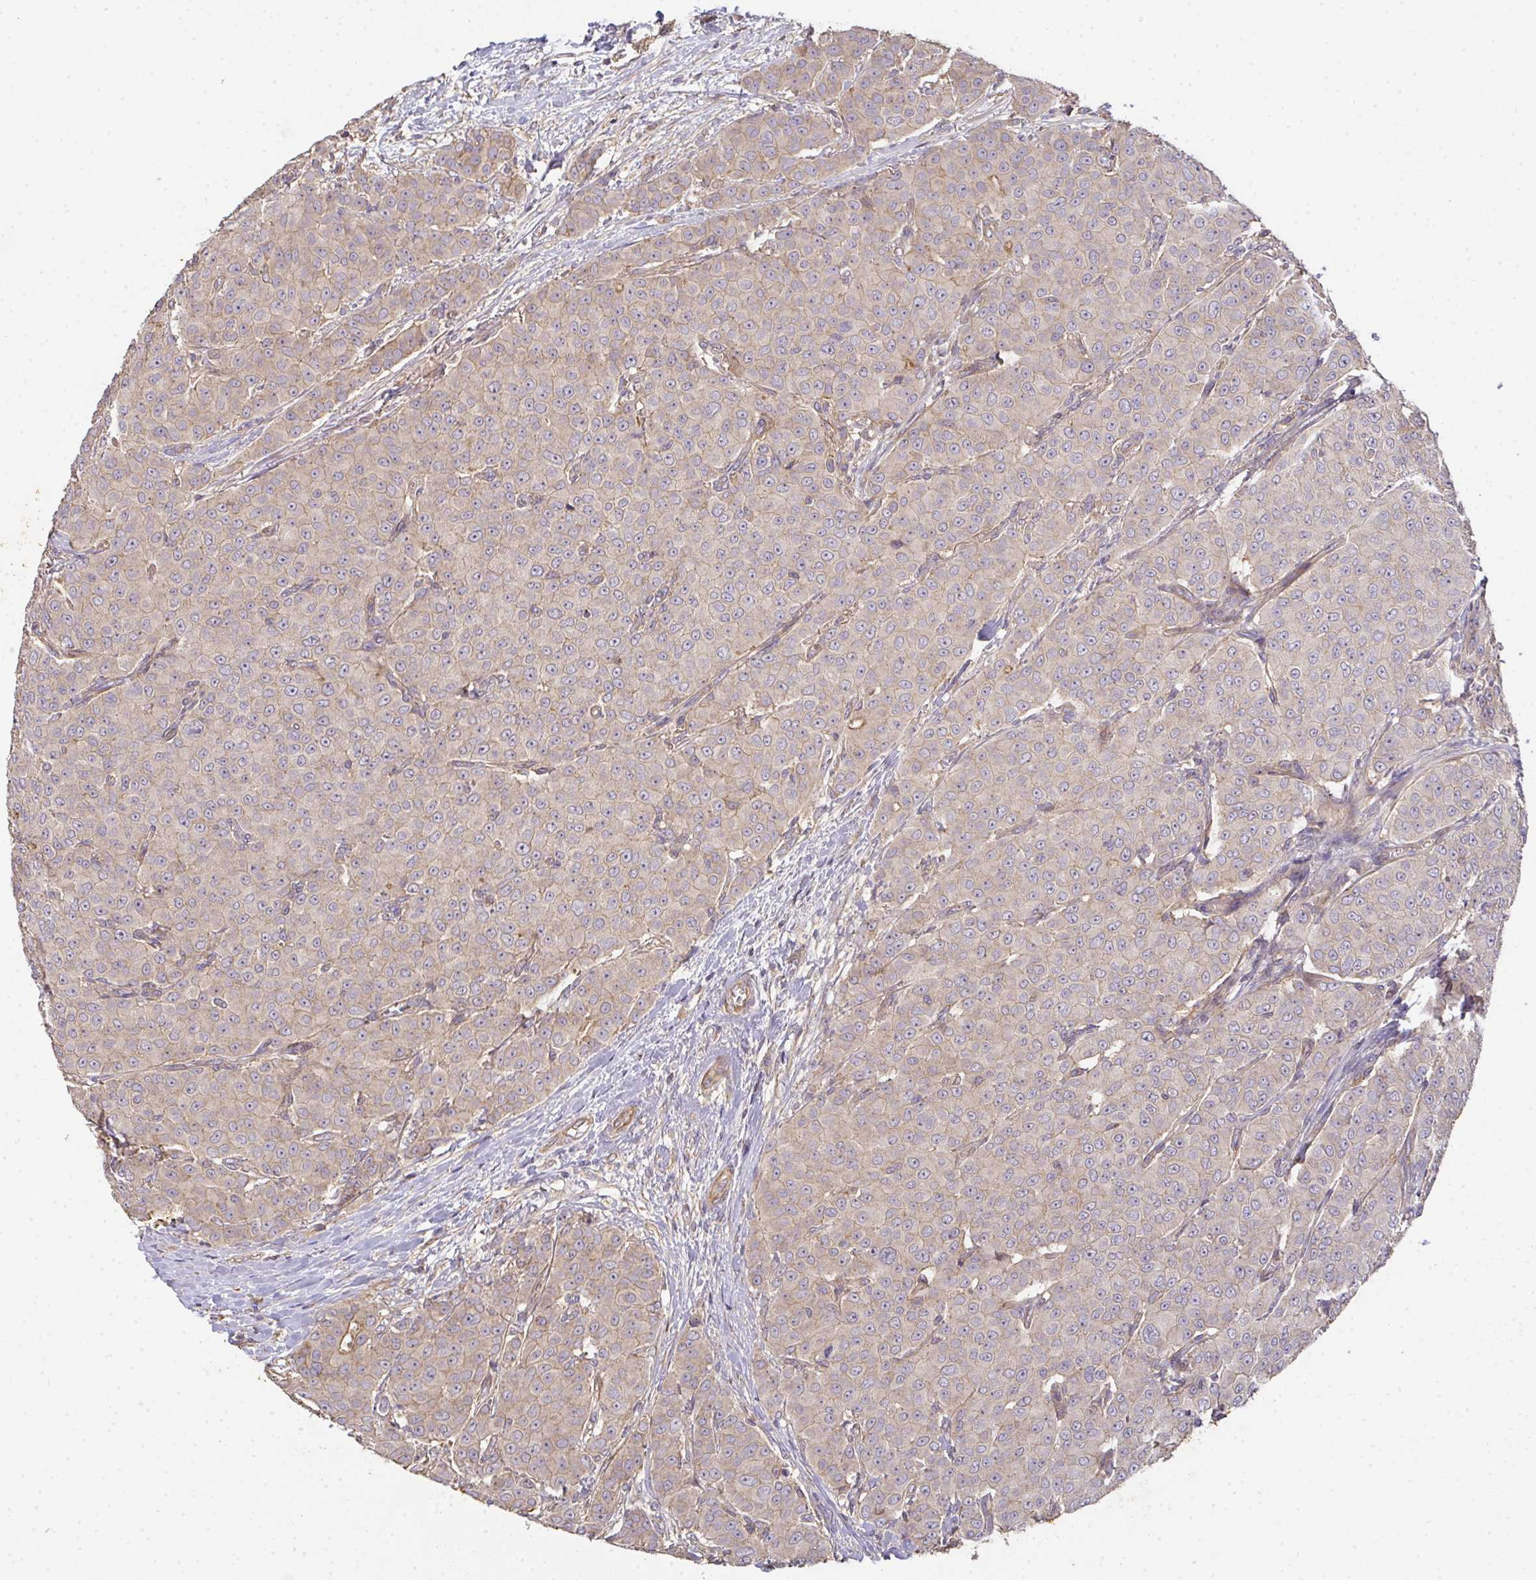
{"staining": {"intensity": "weak", "quantity": "<25%", "location": "cytoplasmic/membranous"}, "tissue": "breast cancer", "cell_type": "Tumor cells", "image_type": "cancer", "snomed": [{"axis": "morphology", "description": "Duct carcinoma"}, {"axis": "topography", "description": "Breast"}], "caption": "A photomicrograph of breast cancer (invasive ductal carcinoma) stained for a protein demonstrates no brown staining in tumor cells.", "gene": "TNMD", "patient": {"sex": "female", "age": 91}}